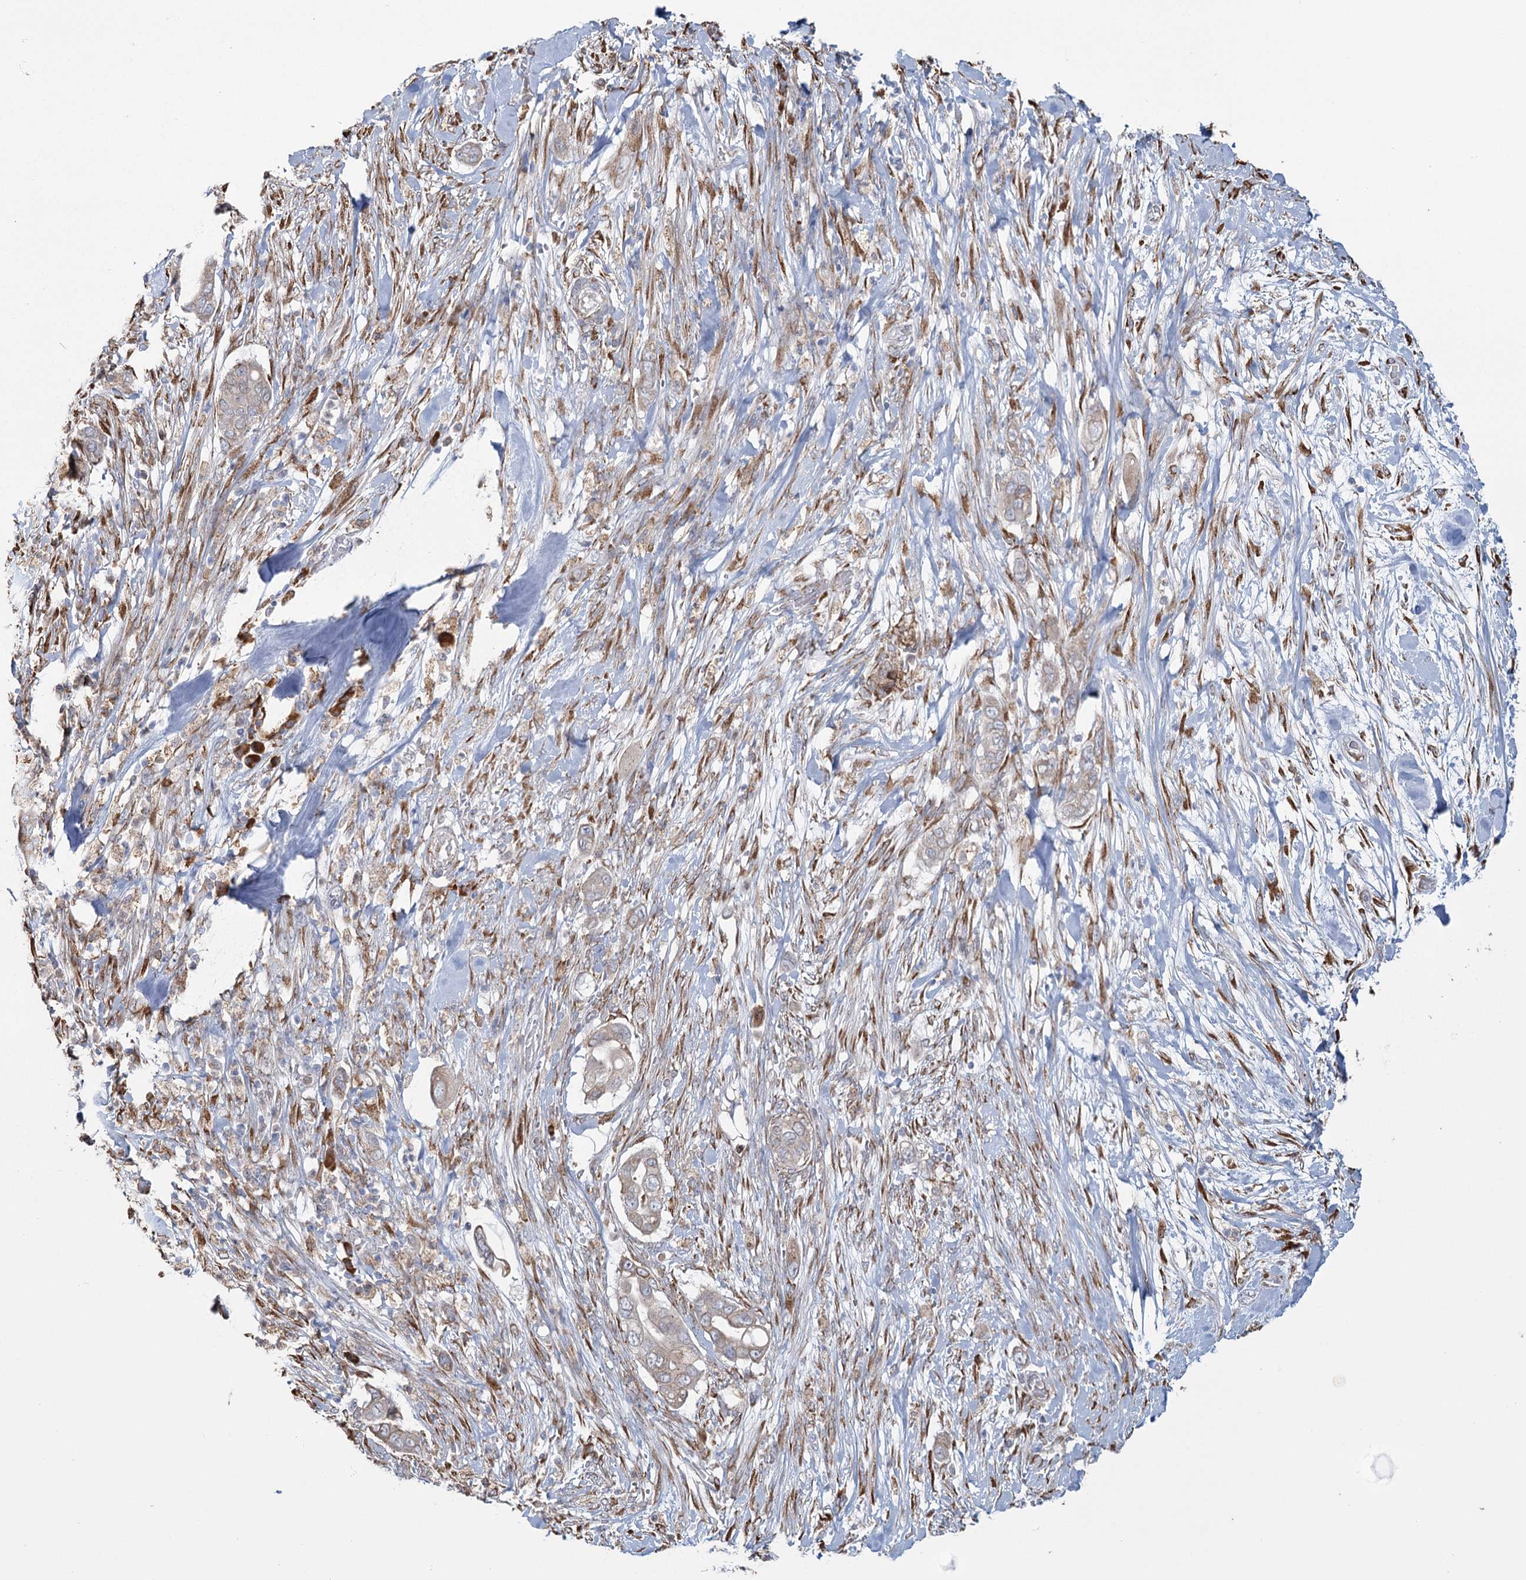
{"staining": {"intensity": "weak", "quantity": "<25%", "location": "cytoplasmic/membranous"}, "tissue": "pancreatic cancer", "cell_type": "Tumor cells", "image_type": "cancer", "snomed": [{"axis": "morphology", "description": "Adenocarcinoma, NOS"}, {"axis": "topography", "description": "Pancreas"}], "caption": "Immunohistochemical staining of human pancreatic cancer (adenocarcinoma) shows no significant staining in tumor cells. The staining was performed using DAB to visualize the protein expression in brown, while the nuclei were stained in blue with hematoxylin (Magnification: 20x).", "gene": "ZCCHC9", "patient": {"sex": "male", "age": 68}}